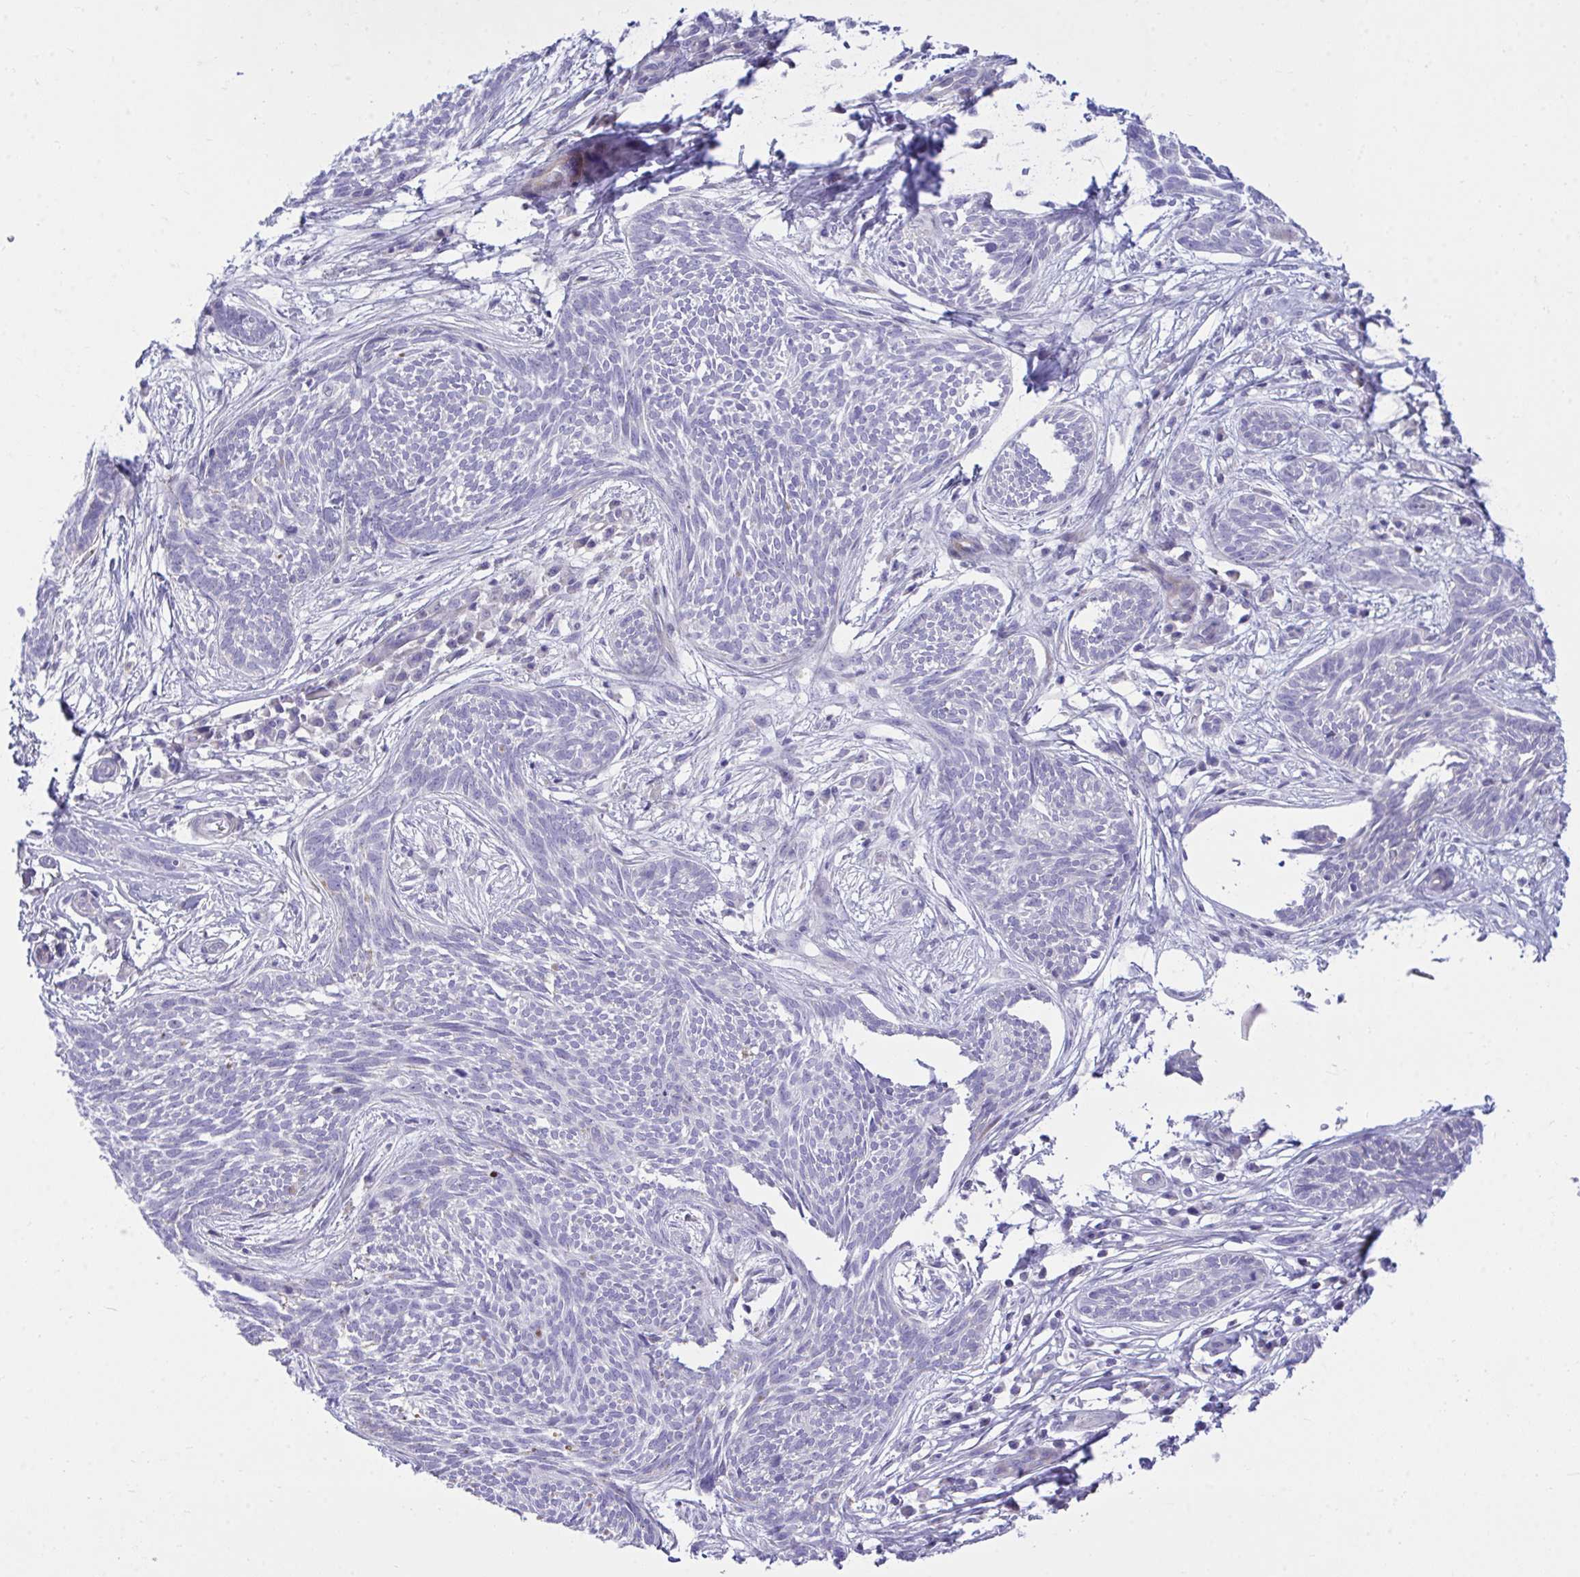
{"staining": {"intensity": "negative", "quantity": "none", "location": "none"}, "tissue": "skin cancer", "cell_type": "Tumor cells", "image_type": "cancer", "snomed": [{"axis": "morphology", "description": "Basal cell carcinoma"}, {"axis": "topography", "description": "Skin"}, {"axis": "topography", "description": "Skin, foot"}], "caption": "There is no significant expression in tumor cells of skin basal cell carcinoma.", "gene": "MED9", "patient": {"sex": "female", "age": 86}}